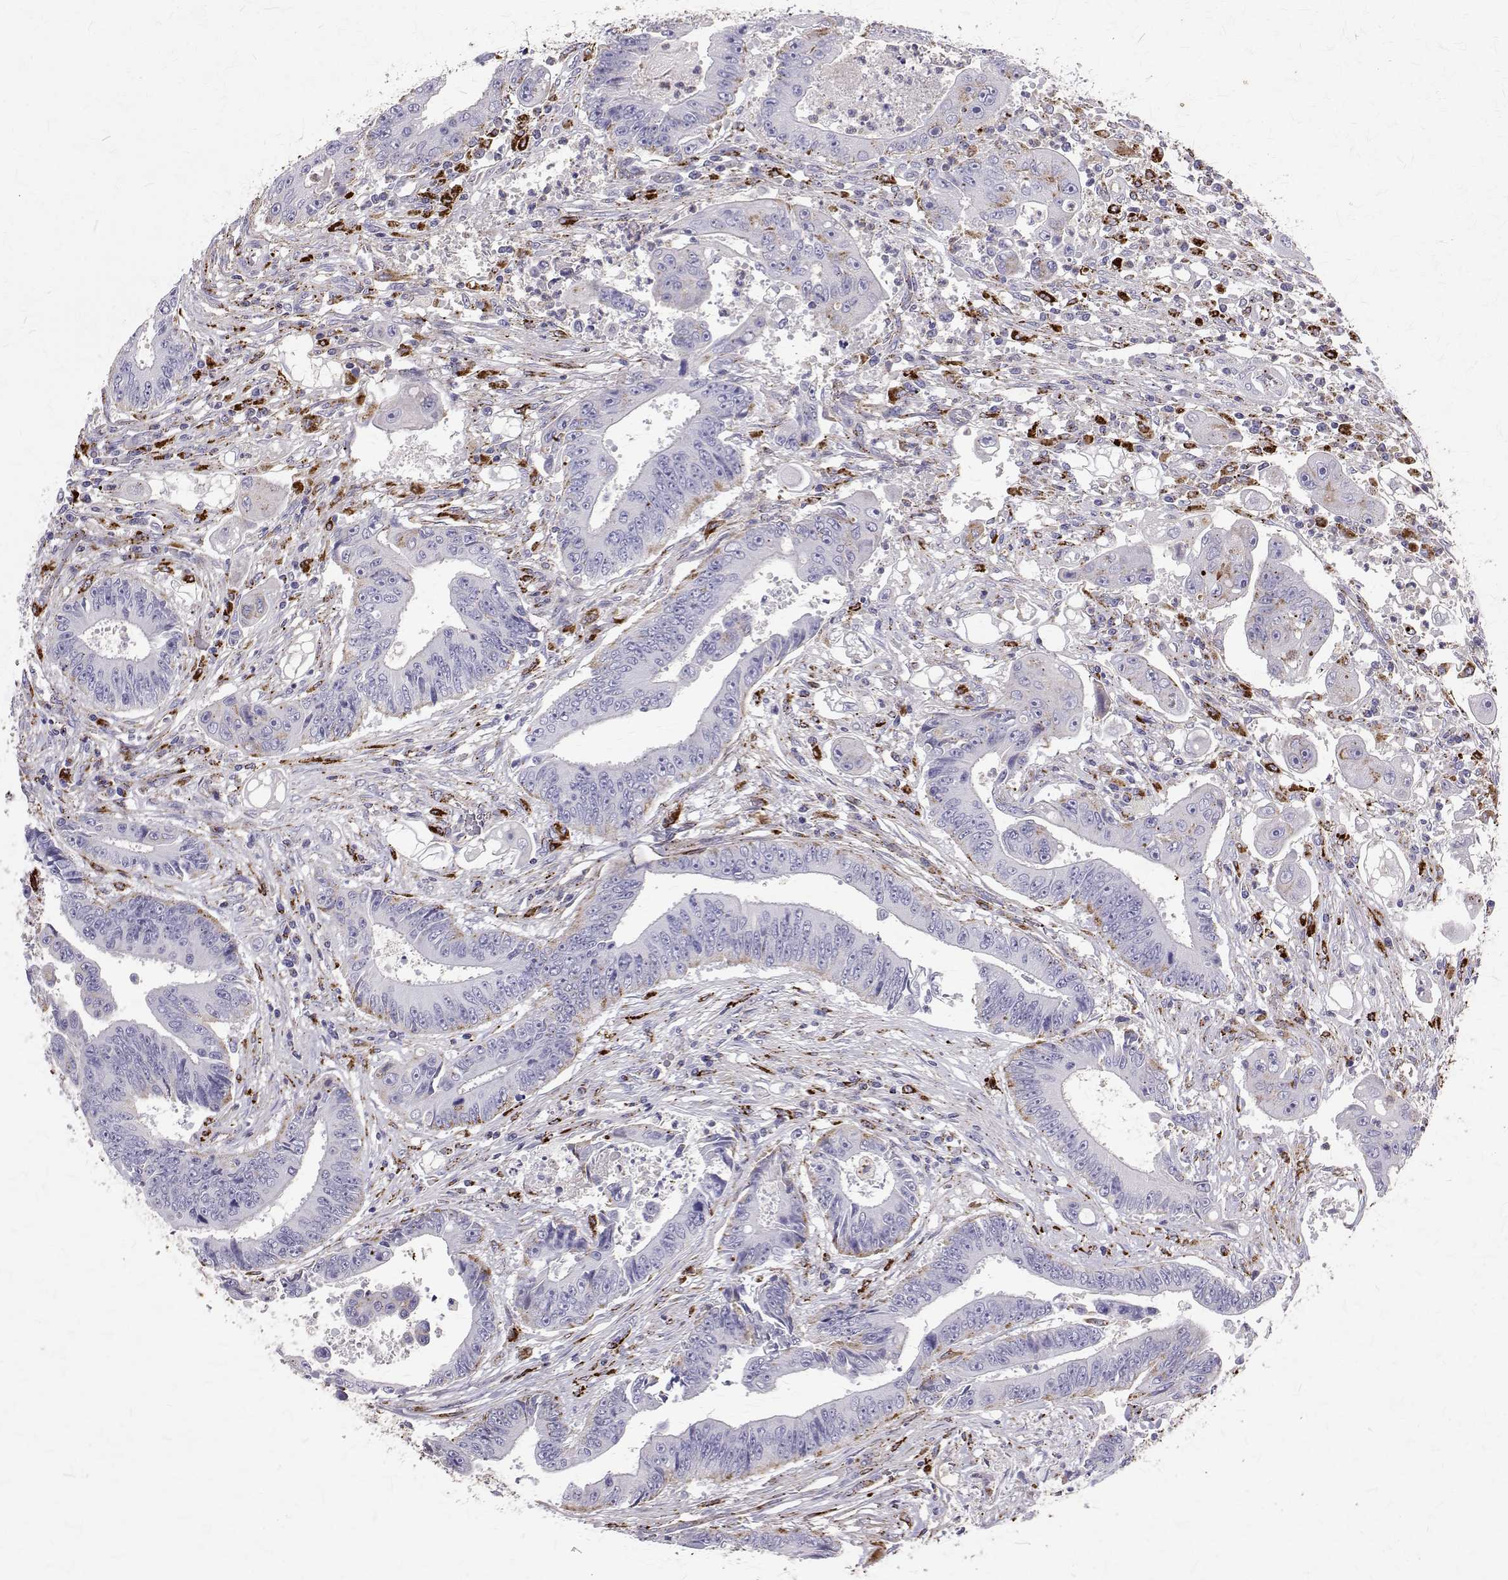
{"staining": {"intensity": "negative", "quantity": "none", "location": "none"}, "tissue": "colorectal cancer", "cell_type": "Tumor cells", "image_type": "cancer", "snomed": [{"axis": "morphology", "description": "Adenocarcinoma, NOS"}, {"axis": "topography", "description": "Rectum"}], "caption": "This is an immunohistochemistry image of human colorectal adenocarcinoma. There is no positivity in tumor cells.", "gene": "TPP1", "patient": {"sex": "male", "age": 54}}